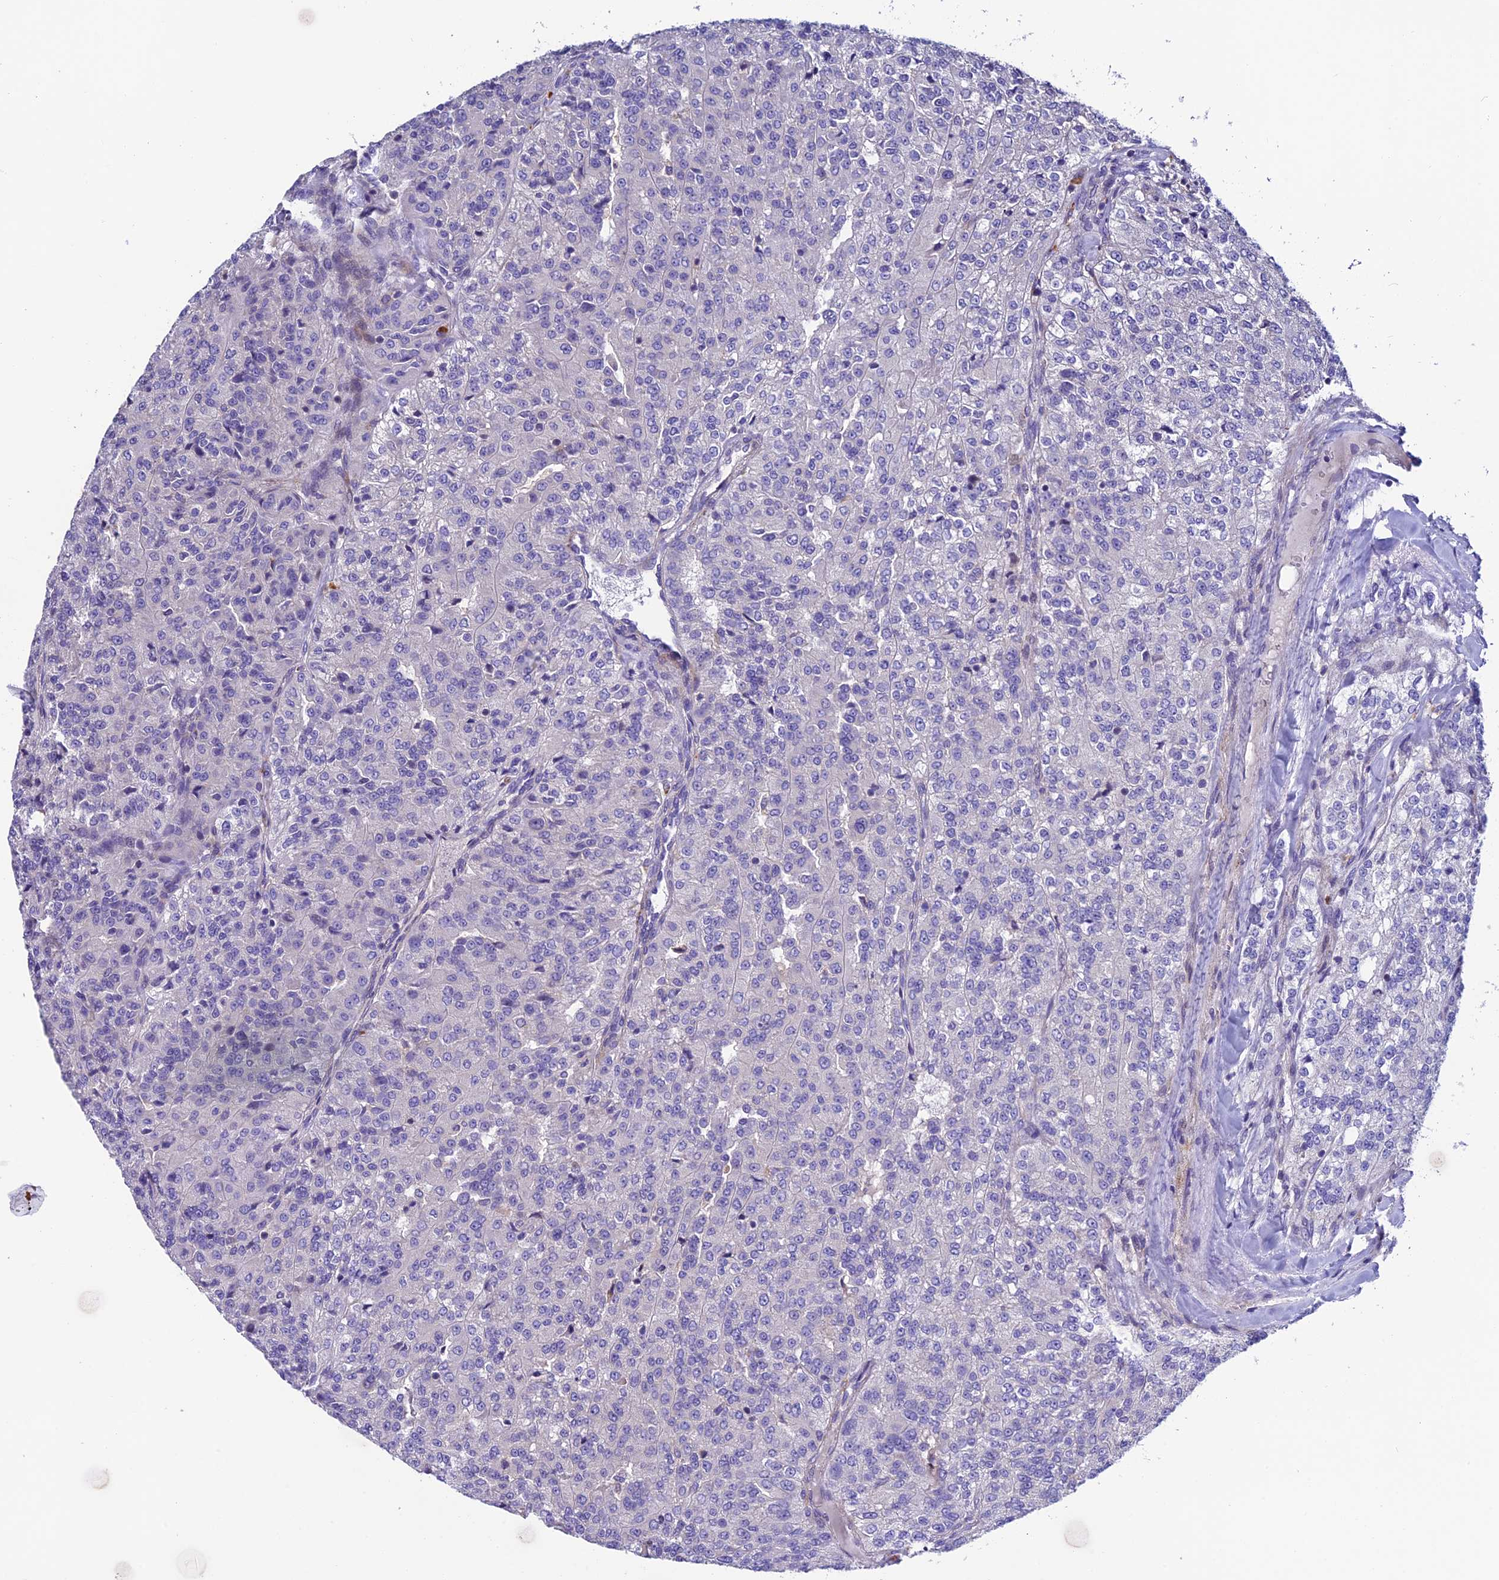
{"staining": {"intensity": "negative", "quantity": "none", "location": "none"}, "tissue": "renal cancer", "cell_type": "Tumor cells", "image_type": "cancer", "snomed": [{"axis": "morphology", "description": "Adenocarcinoma, NOS"}, {"axis": "topography", "description": "Kidney"}], "caption": "An immunohistochemistry micrograph of adenocarcinoma (renal) is shown. There is no staining in tumor cells of adenocarcinoma (renal).", "gene": "FAM178B", "patient": {"sex": "female", "age": 63}}